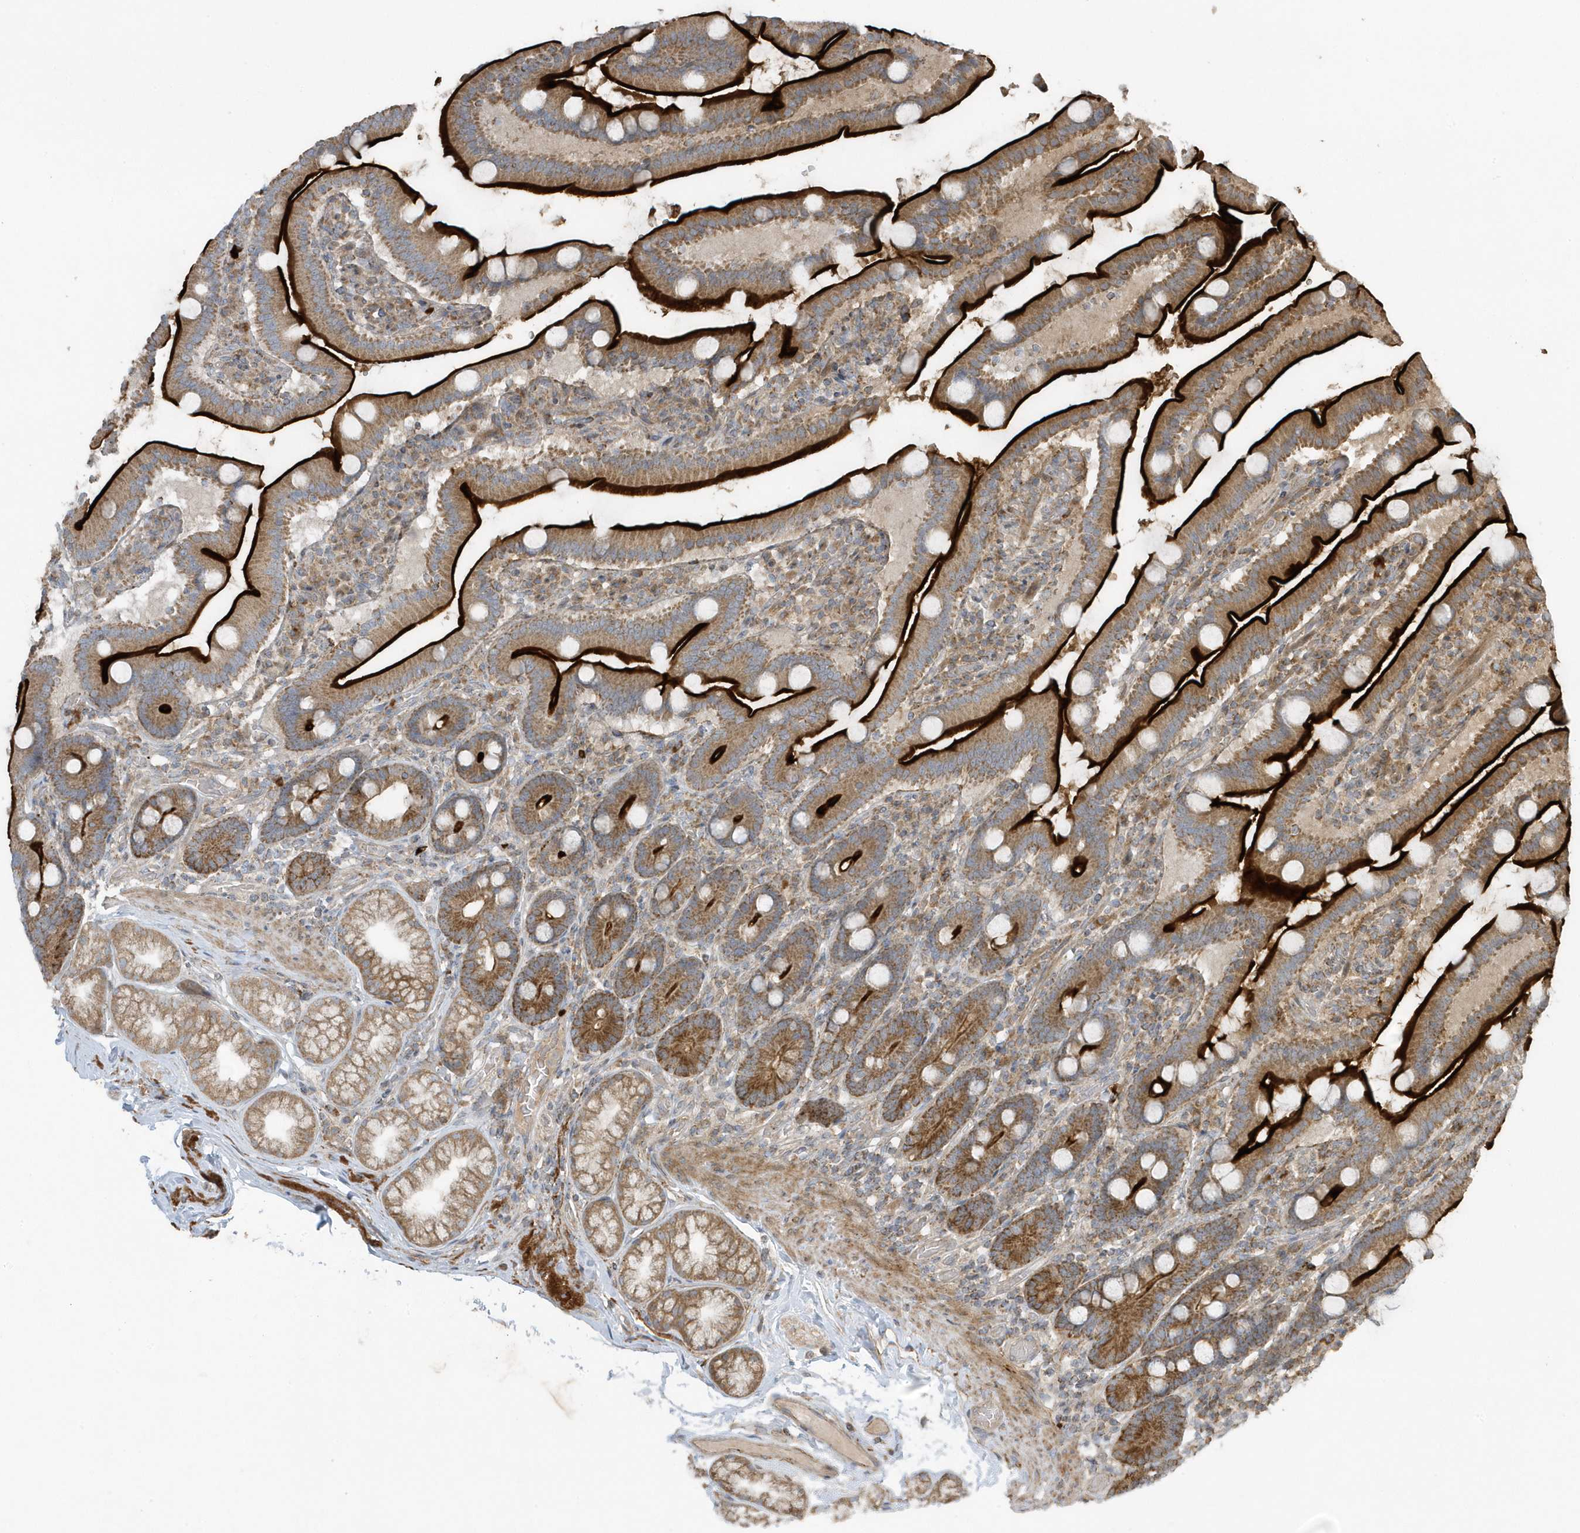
{"staining": {"intensity": "strong", "quantity": ">75%", "location": "cytoplasmic/membranous"}, "tissue": "duodenum", "cell_type": "Glandular cells", "image_type": "normal", "snomed": [{"axis": "morphology", "description": "Normal tissue, NOS"}, {"axis": "topography", "description": "Duodenum"}], "caption": "Immunohistochemistry (DAB) staining of unremarkable human duodenum reveals strong cytoplasmic/membranous protein staining in about >75% of glandular cells.", "gene": "SLC38A2", "patient": {"sex": "male", "age": 55}}